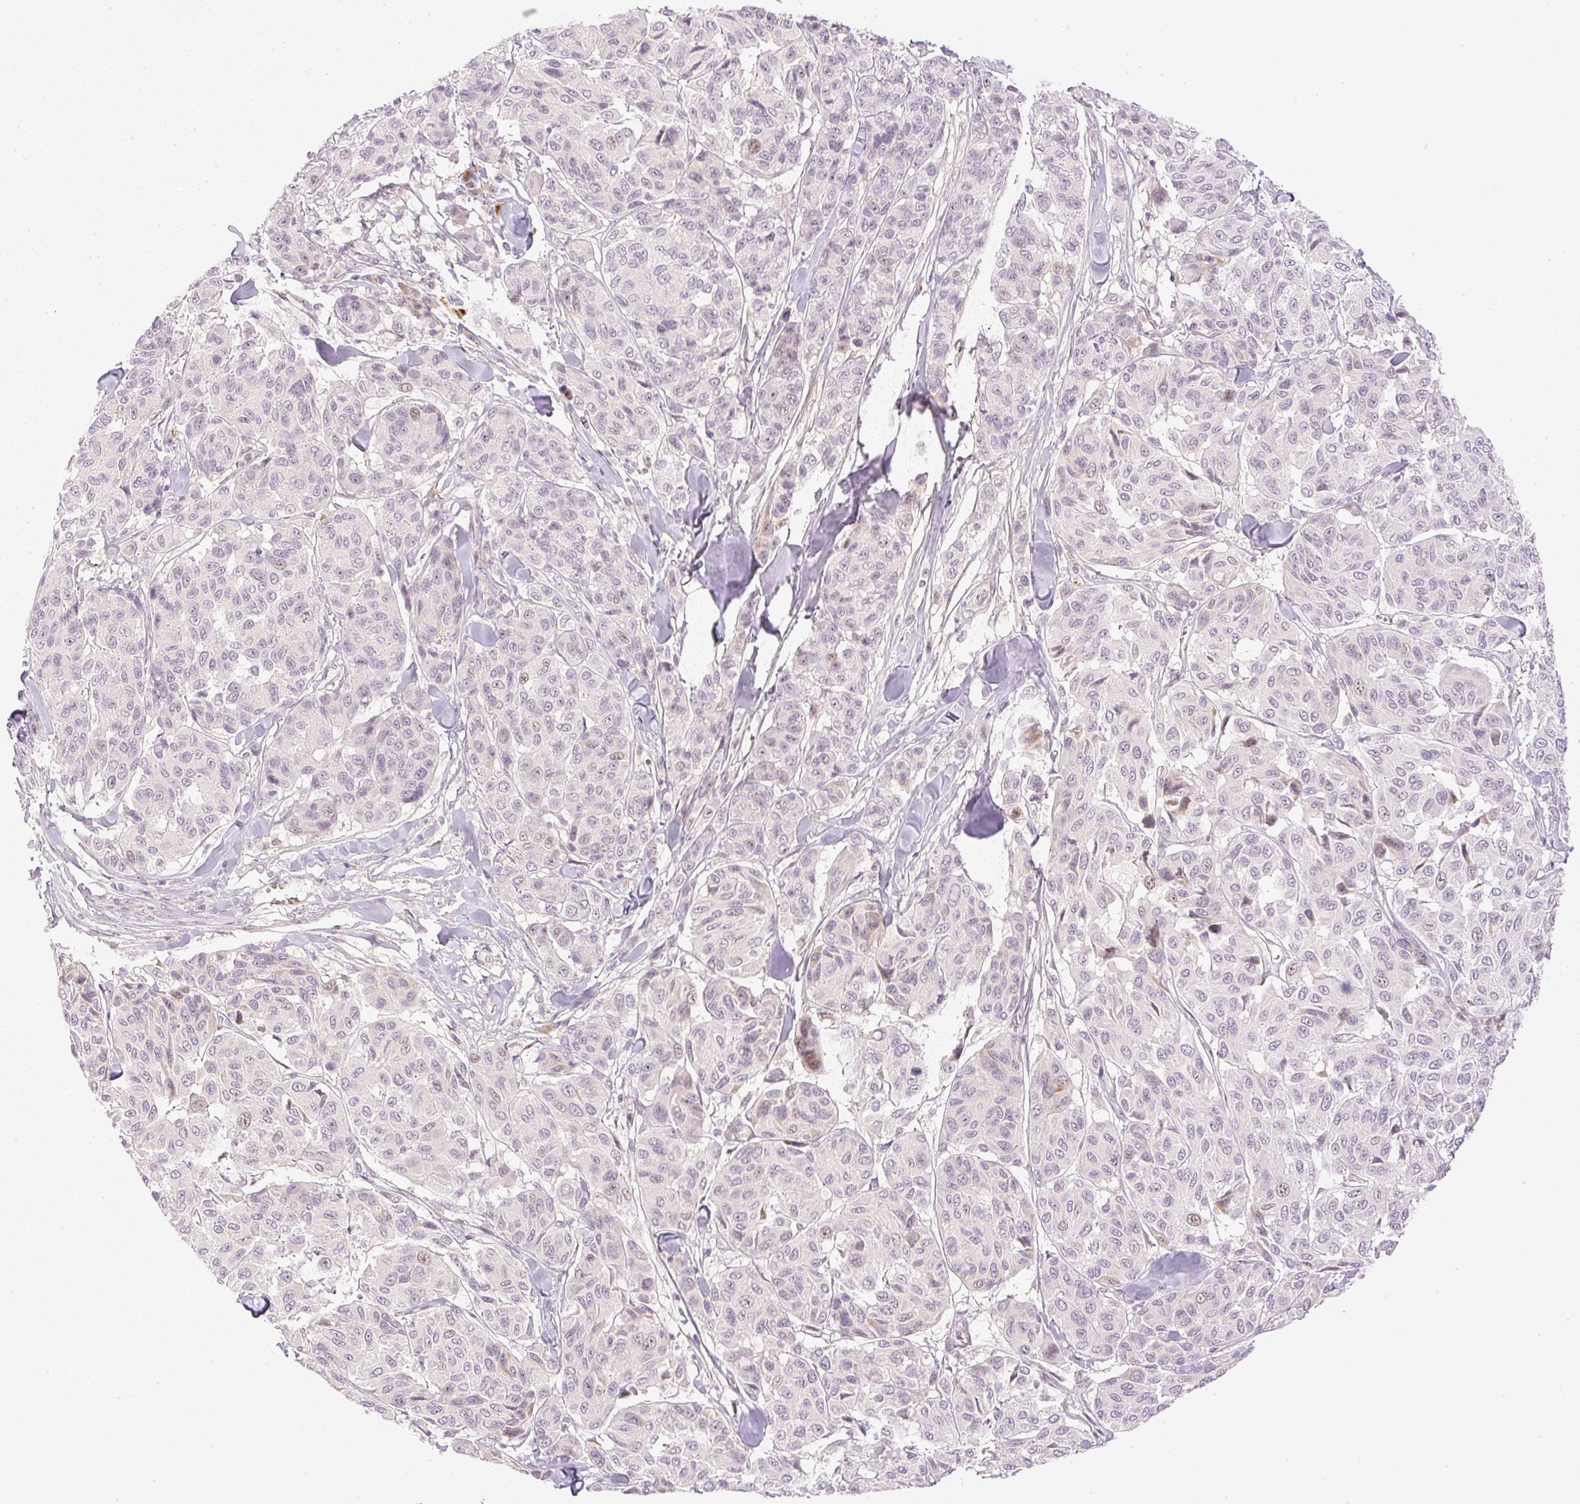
{"staining": {"intensity": "weak", "quantity": "<25%", "location": "nuclear"}, "tissue": "melanoma", "cell_type": "Tumor cells", "image_type": "cancer", "snomed": [{"axis": "morphology", "description": "Malignant melanoma, NOS"}, {"axis": "topography", "description": "Skin"}], "caption": "This is an immunohistochemistry histopathology image of malignant melanoma. There is no staining in tumor cells.", "gene": "AAR2", "patient": {"sex": "female", "age": 66}}